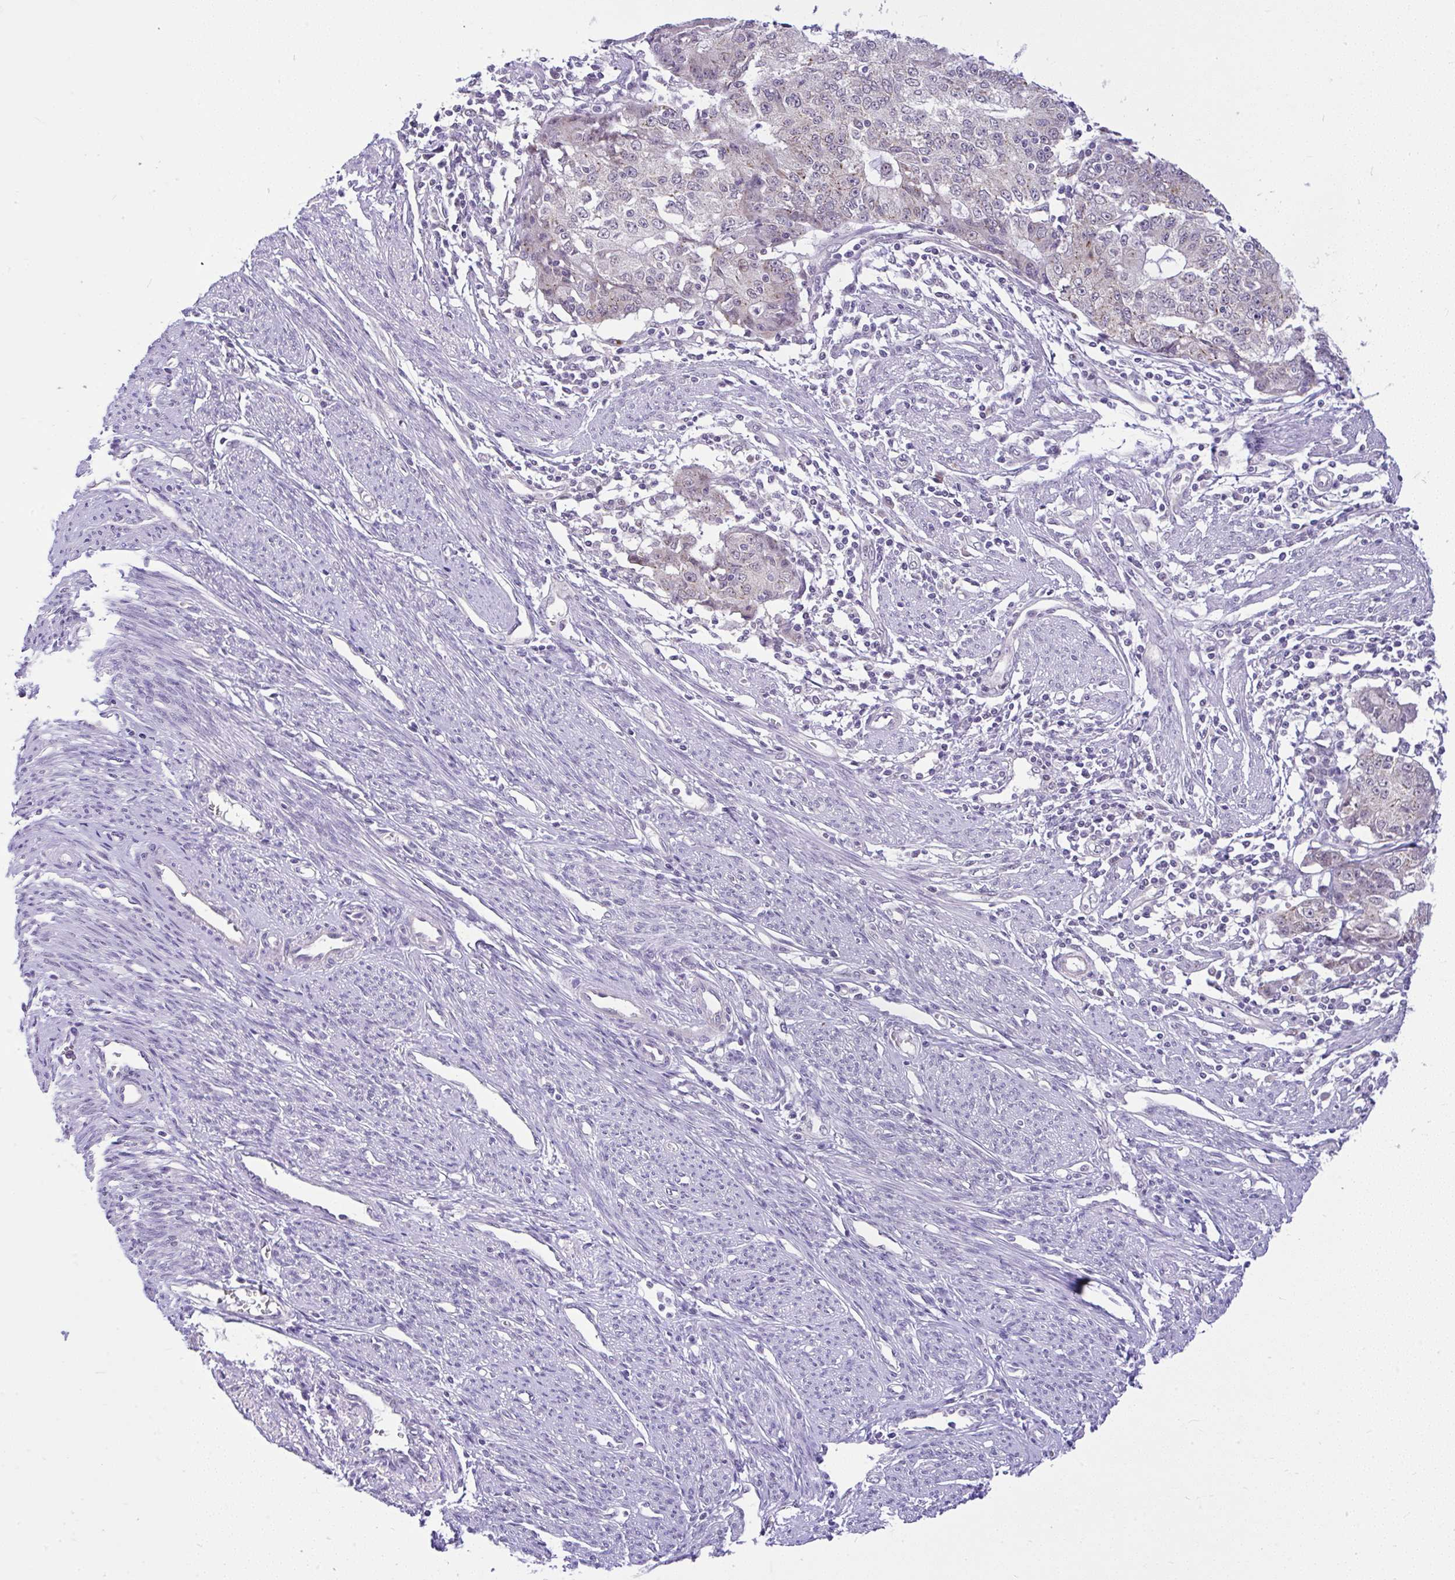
{"staining": {"intensity": "negative", "quantity": "none", "location": "none"}, "tissue": "endometrial cancer", "cell_type": "Tumor cells", "image_type": "cancer", "snomed": [{"axis": "morphology", "description": "Adenocarcinoma, NOS"}, {"axis": "topography", "description": "Endometrium"}], "caption": "There is no significant expression in tumor cells of endometrial cancer (adenocarcinoma).", "gene": "PYCR2", "patient": {"sex": "female", "age": 56}}